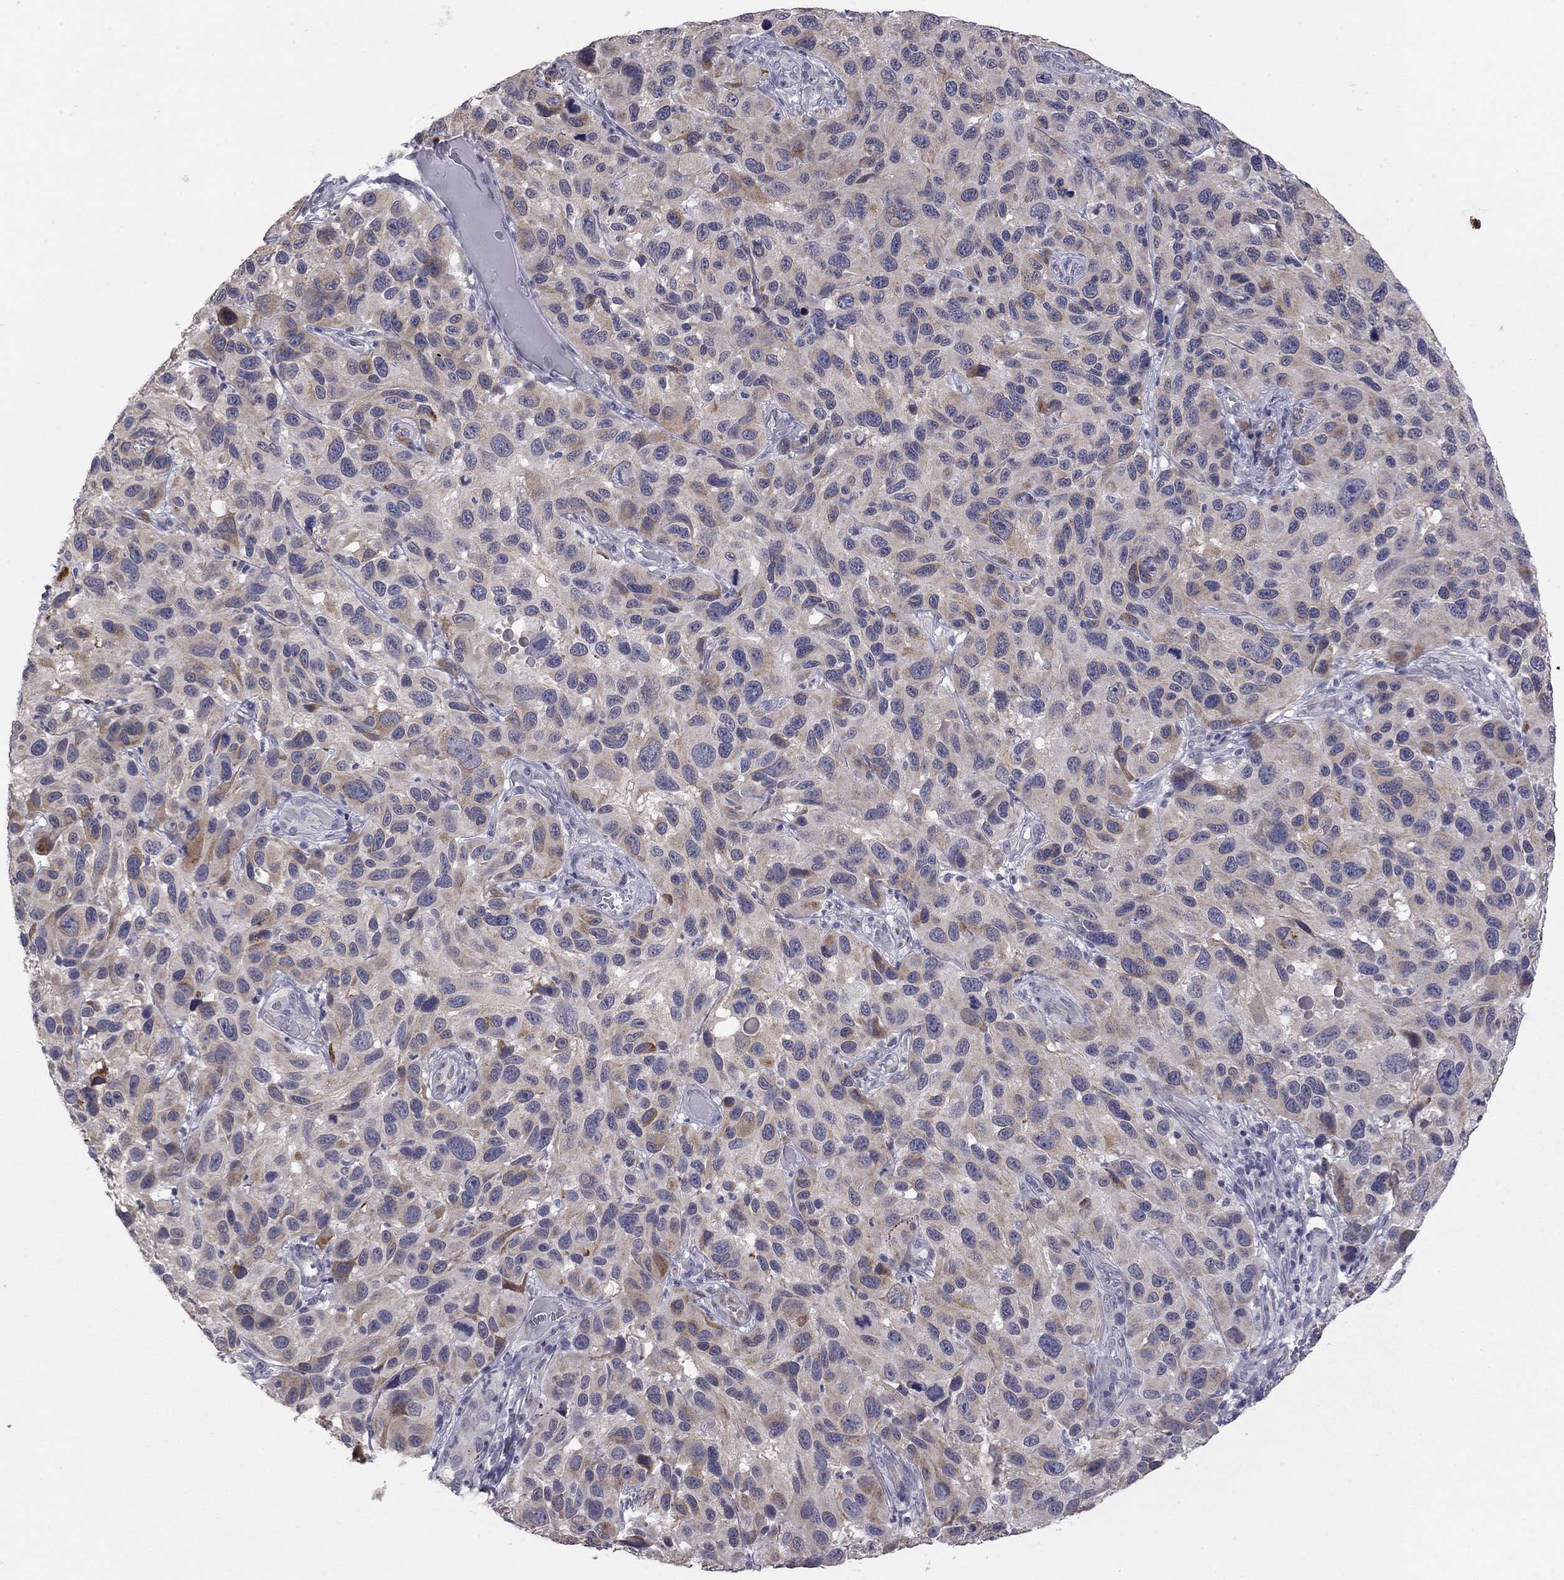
{"staining": {"intensity": "moderate", "quantity": "<25%", "location": "cytoplasmic/membranous"}, "tissue": "melanoma", "cell_type": "Tumor cells", "image_type": "cancer", "snomed": [{"axis": "morphology", "description": "Malignant melanoma, NOS"}, {"axis": "topography", "description": "Skin"}], "caption": "An immunohistochemistry micrograph of tumor tissue is shown. Protein staining in brown shows moderate cytoplasmic/membranous positivity in malignant melanoma within tumor cells.", "gene": "PRRT2", "patient": {"sex": "male", "age": 53}}